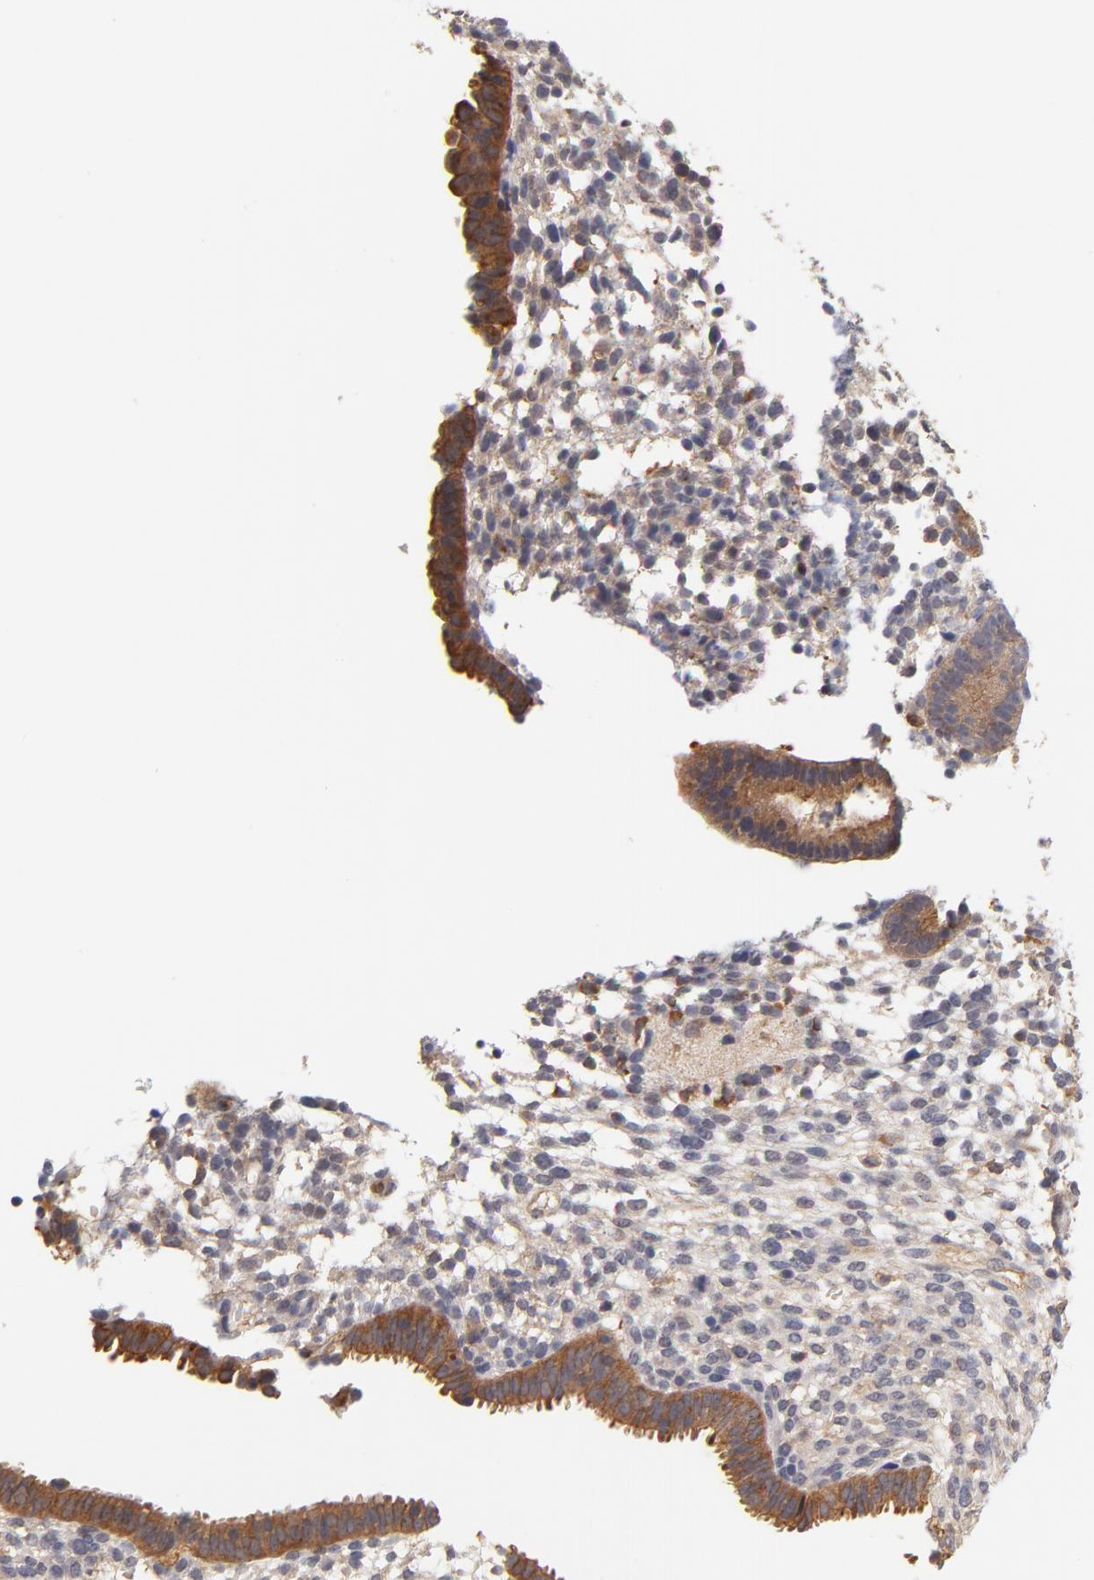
{"staining": {"intensity": "weak", "quantity": "<25%", "location": "cytoplasmic/membranous"}, "tissue": "endometrium", "cell_type": "Cells in endometrial stroma", "image_type": "normal", "snomed": [{"axis": "morphology", "description": "Normal tissue, NOS"}, {"axis": "topography", "description": "Endometrium"}], "caption": "Immunohistochemistry photomicrograph of unremarkable human endometrium stained for a protein (brown), which reveals no expression in cells in endometrial stroma. (DAB (3,3'-diaminobenzidine) immunohistochemistry (IHC), high magnification).", "gene": "FCMR", "patient": {"sex": "female", "age": 35}}